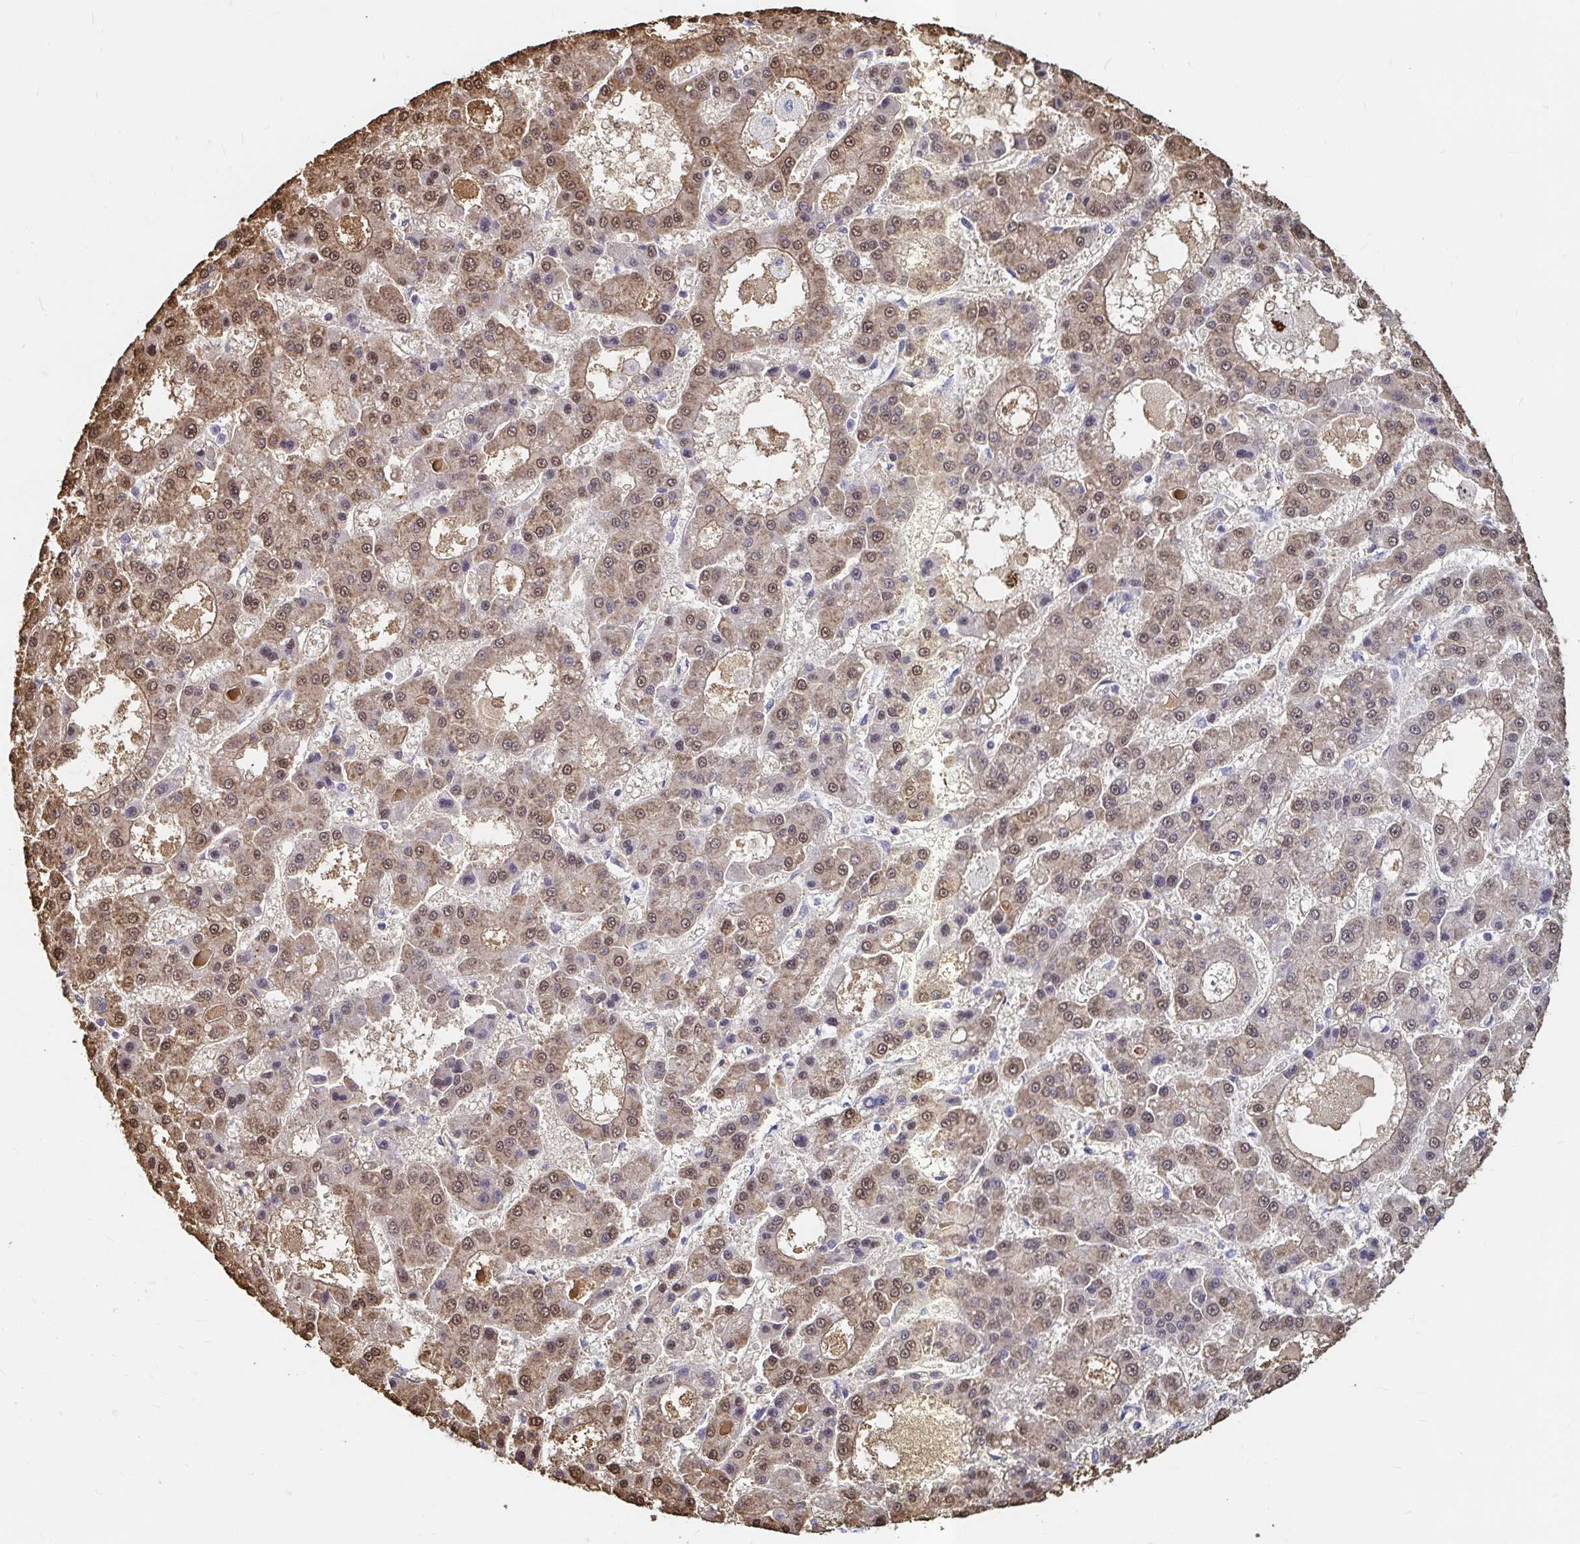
{"staining": {"intensity": "moderate", "quantity": ">75%", "location": "cytoplasmic/membranous,nuclear"}, "tissue": "liver cancer", "cell_type": "Tumor cells", "image_type": "cancer", "snomed": [{"axis": "morphology", "description": "Carcinoma, Hepatocellular, NOS"}, {"axis": "topography", "description": "Liver"}], "caption": "A brown stain highlights moderate cytoplasmic/membranous and nuclear expression of a protein in human liver cancer tumor cells.", "gene": "ADH1A", "patient": {"sex": "male", "age": 70}}